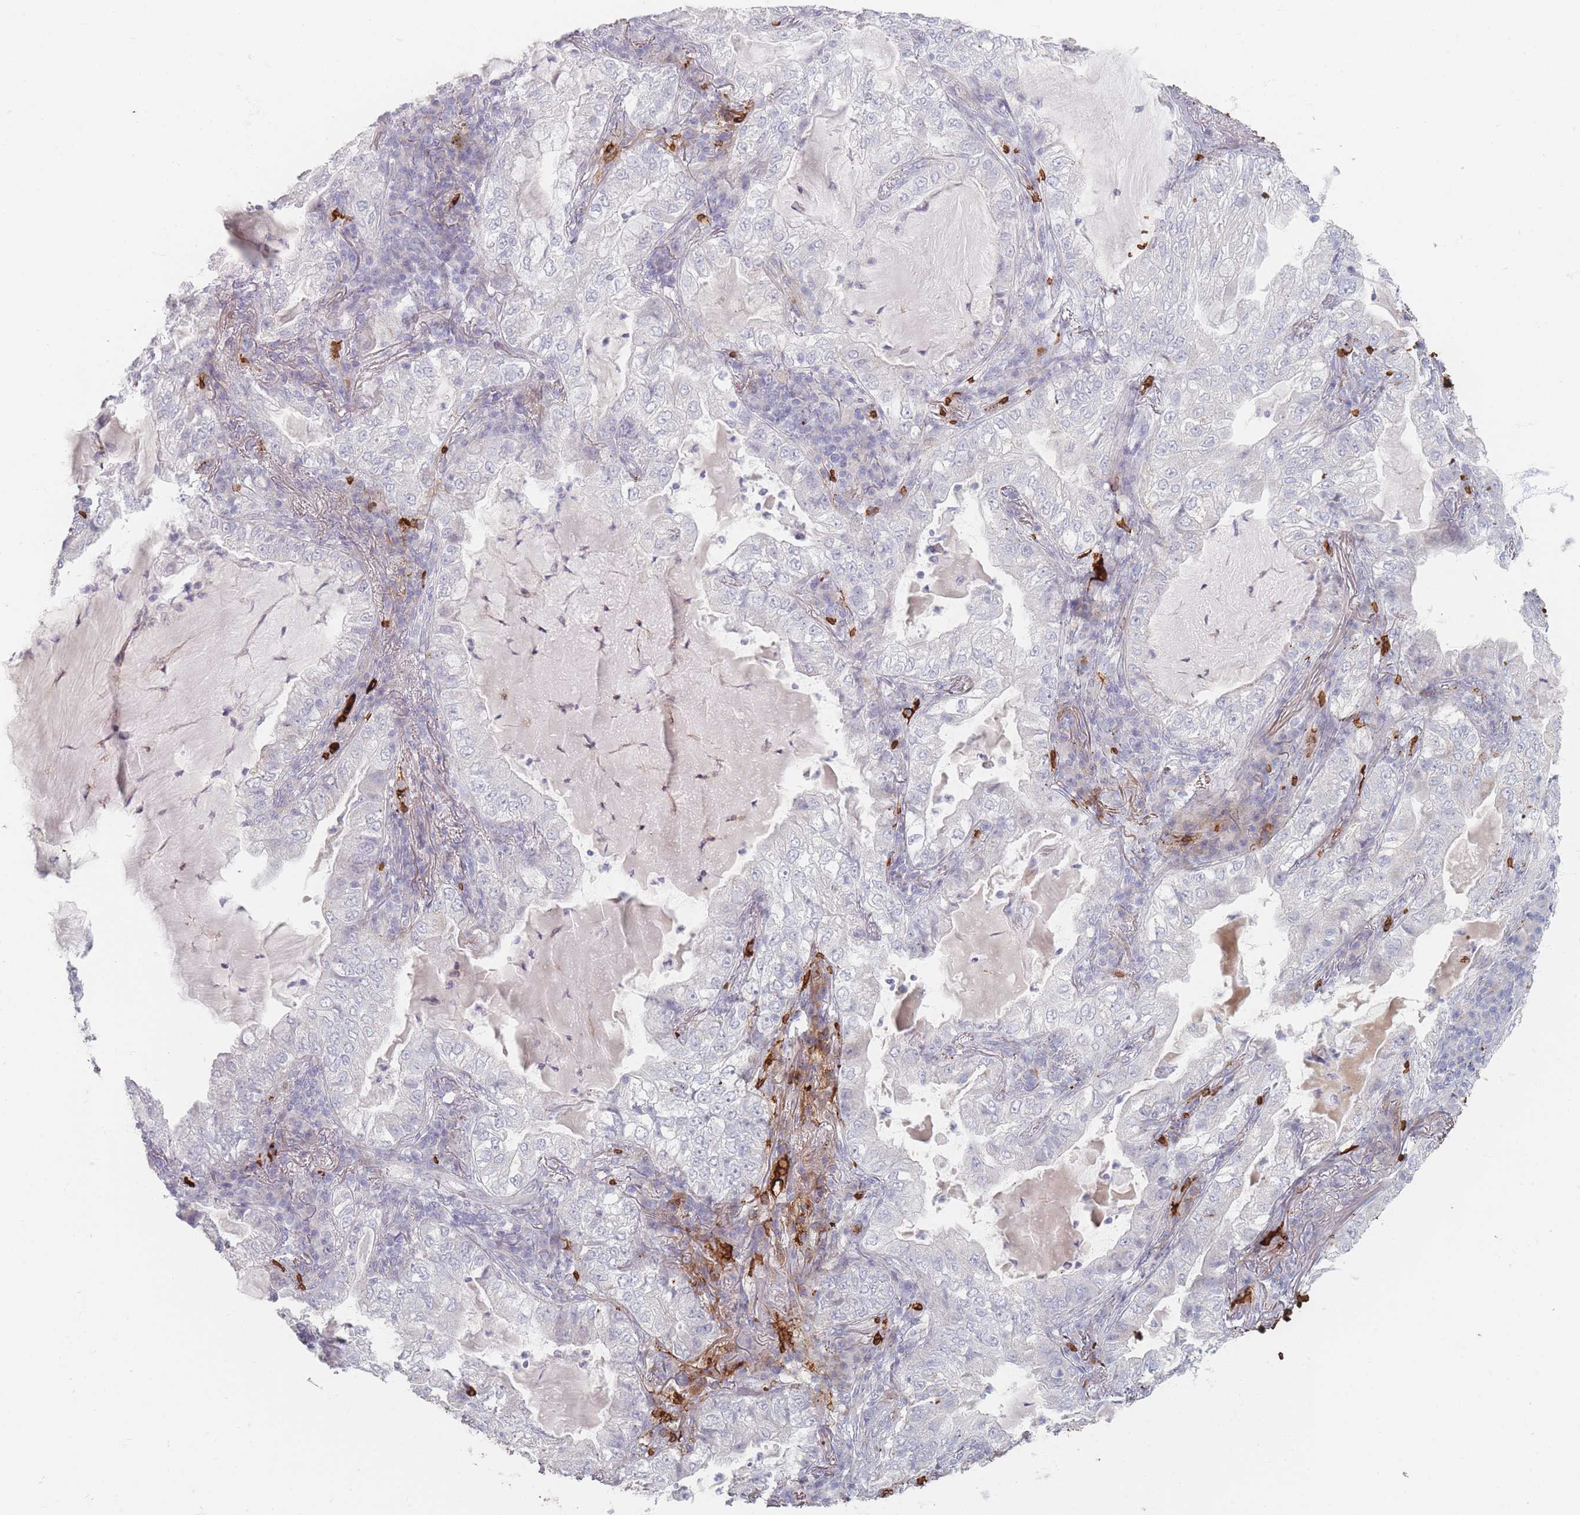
{"staining": {"intensity": "negative", "quantity": "none", "location": "none"}, "tissue": "lung cancer", "cell_type": "Tumor cells", "image_type": "cancer", "snomed": [{"axis": "morphology", "description": "Adenocarcinoma, NOS"}, {"axis": "topography", "description": "Lung"}], "caption": "This histopathology image is of lung cancer (adenocarcinoma) stained with immunohistochemistry (IHC) to label a protein in brown with the nuclei are counter-stained blue. There is no positivity in tumor cells.", "gene": "SLC2A6", "patient": {"sex": "female", "age": 73}}